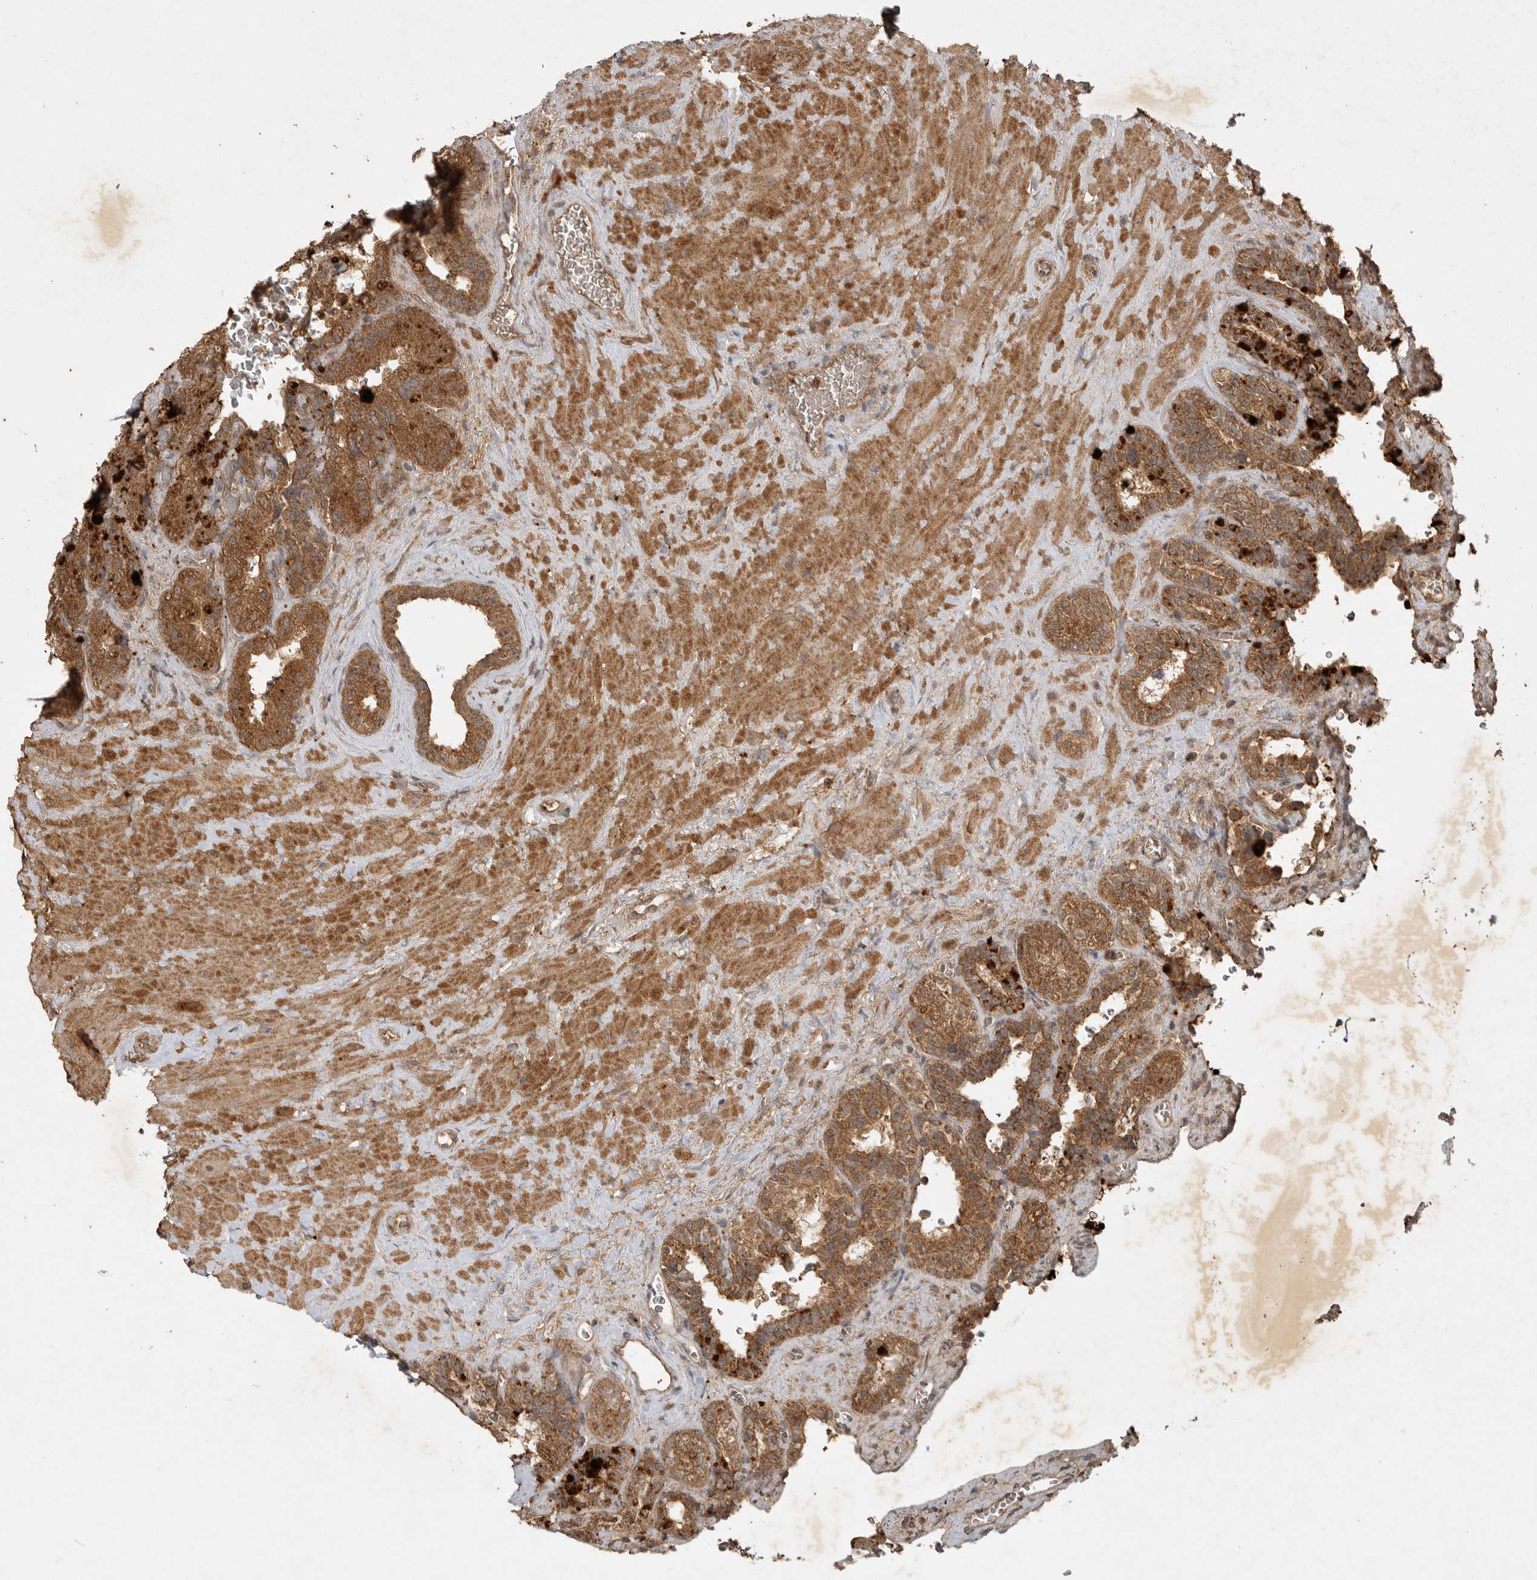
{"staining": {"intensity": "moderate", "quantity": ">75%", "location": "cytoplasmic/membranous"}, "tissue": "seminal vesicle", "cell_type": "Glandular cells", "image_type": "normal", "snomed": [{"axis": "morphology", "description": "Normal tissue, NOS"}, {"axis": "topography", "description": "Prostate"}, {"axis": "topography", "description": "Seminal veicle"}], "caption": "Human seminal vesicle stained with a brown dye exhibits moderate cytoplasmic/membranous positive positivity in about >75% of glandular cells.", "gene": "ICOSLG", "patient": {"sex": "male", "age": 67}}